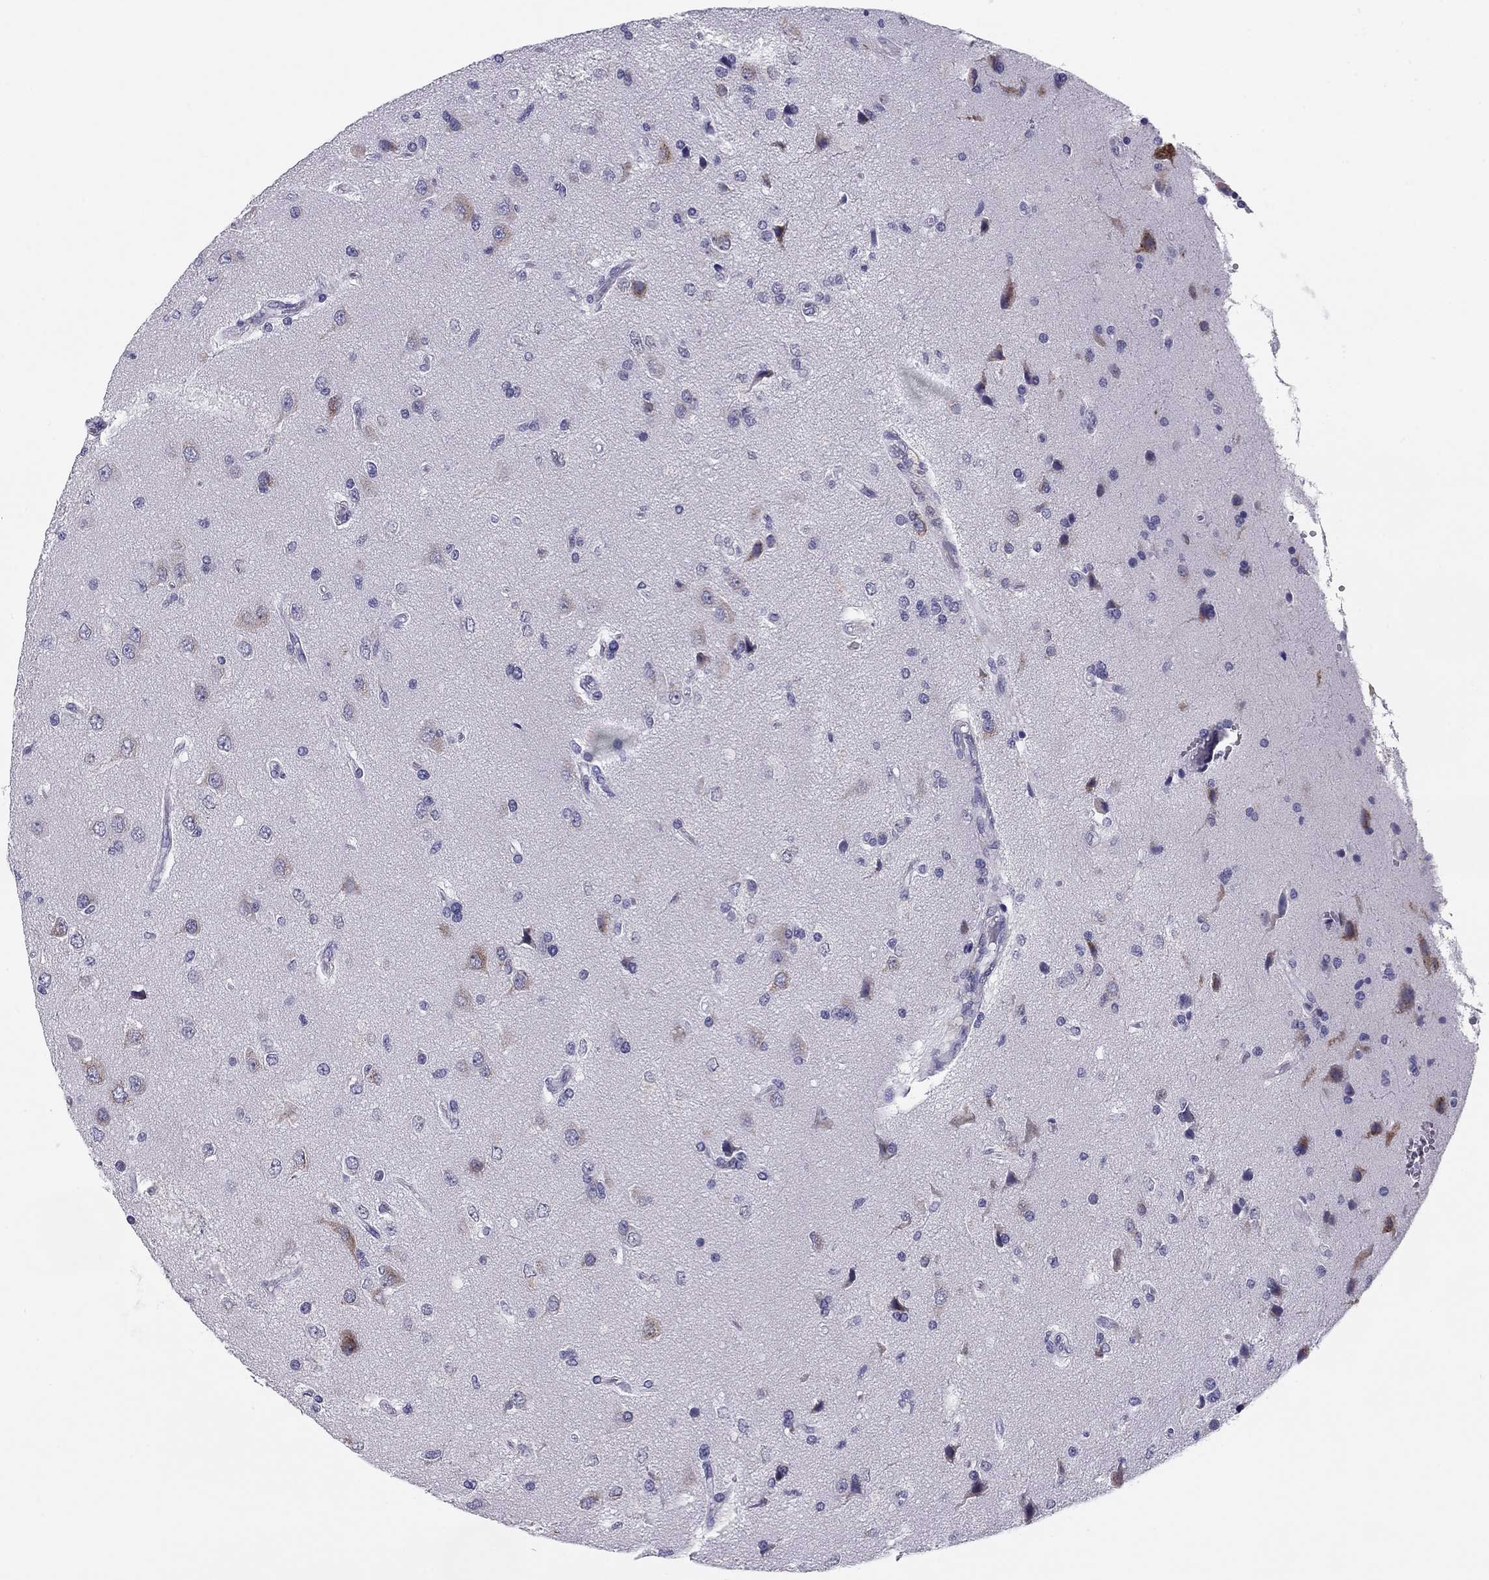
{"staining": {"intensity": "moderate", "quantity": "<25%", "location": "cytoplasmic/membranous"}, "tissue": "glioma", "cell_type": "Tumor cells", "image_type": "cancer", "snomed": [{"axis": "morphology", "description": "Glioma, malignant, High grade"}, {"axis": "topography", "description": "Brain"}], "caption": "Brown immunohistochemical staining in malignant glioma (high-grade) shows moderate cytoplasmic/membranous staining in approximately <25% of tumor cells. (brown staining indicates protein expression, while blue staining denotes nuclei).", "gene": "TMED3", "patient": {"sex": "male", "age": 56}}